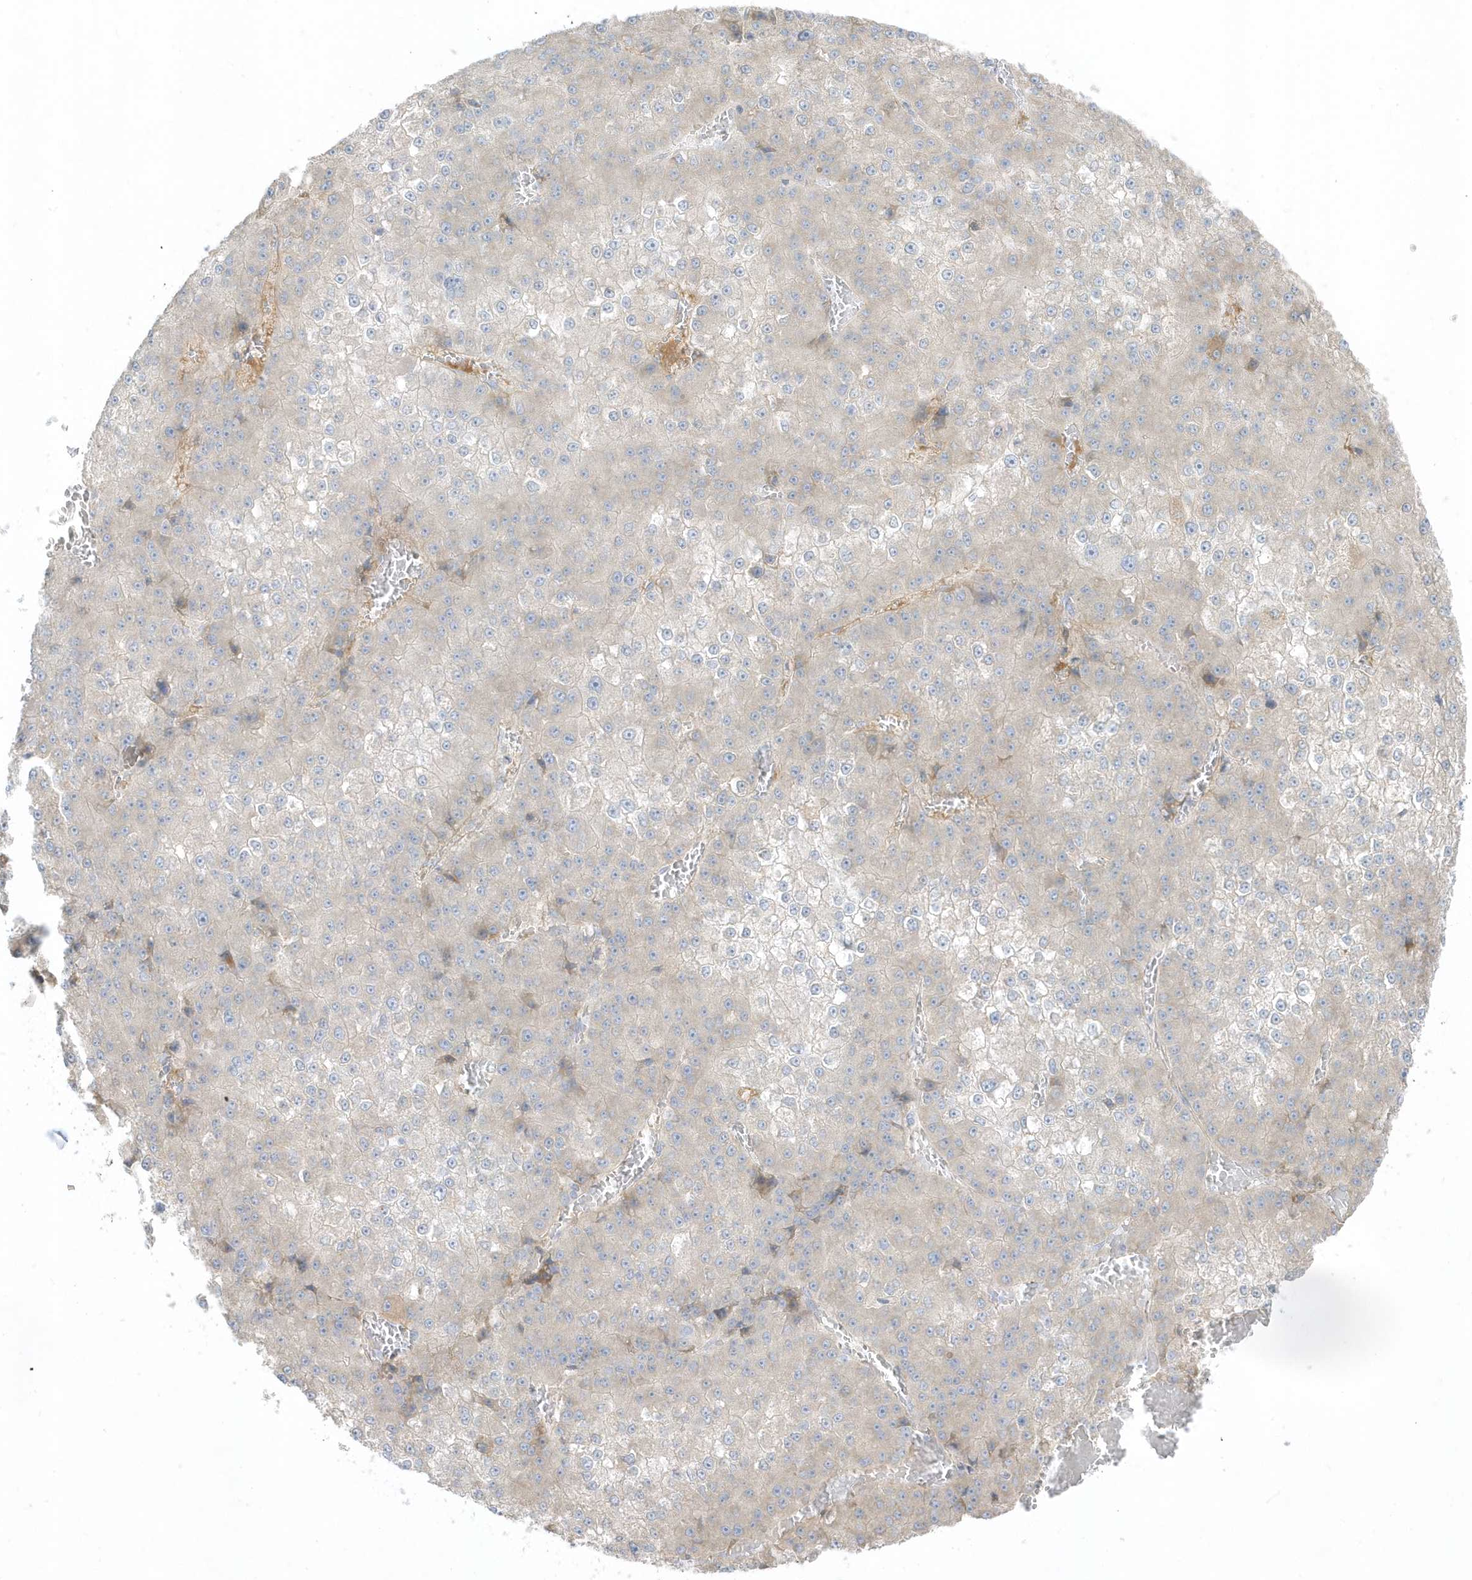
{"staining": {"intensity": "negative", "quantity": "none", "location": "none"}, "tissue": "liver cancer", "cell_type": "Tumor cells", "image_type": "cancer", "snomed": [{"axis": "morphology", "description": "Carcinoma, Hepatocellular, NOS"}, {"axis": "topography", "description": "Liver"}], "caption": "A high-resolution histopathology image shows IHC staining of liver cancer, which displays no significant positivity in tumor cells. (DAB (3,3'-diaminobenzidine) IHC, high magnification).", "gene": "THADA", "patient": {"sex": "female", "age": 73}}